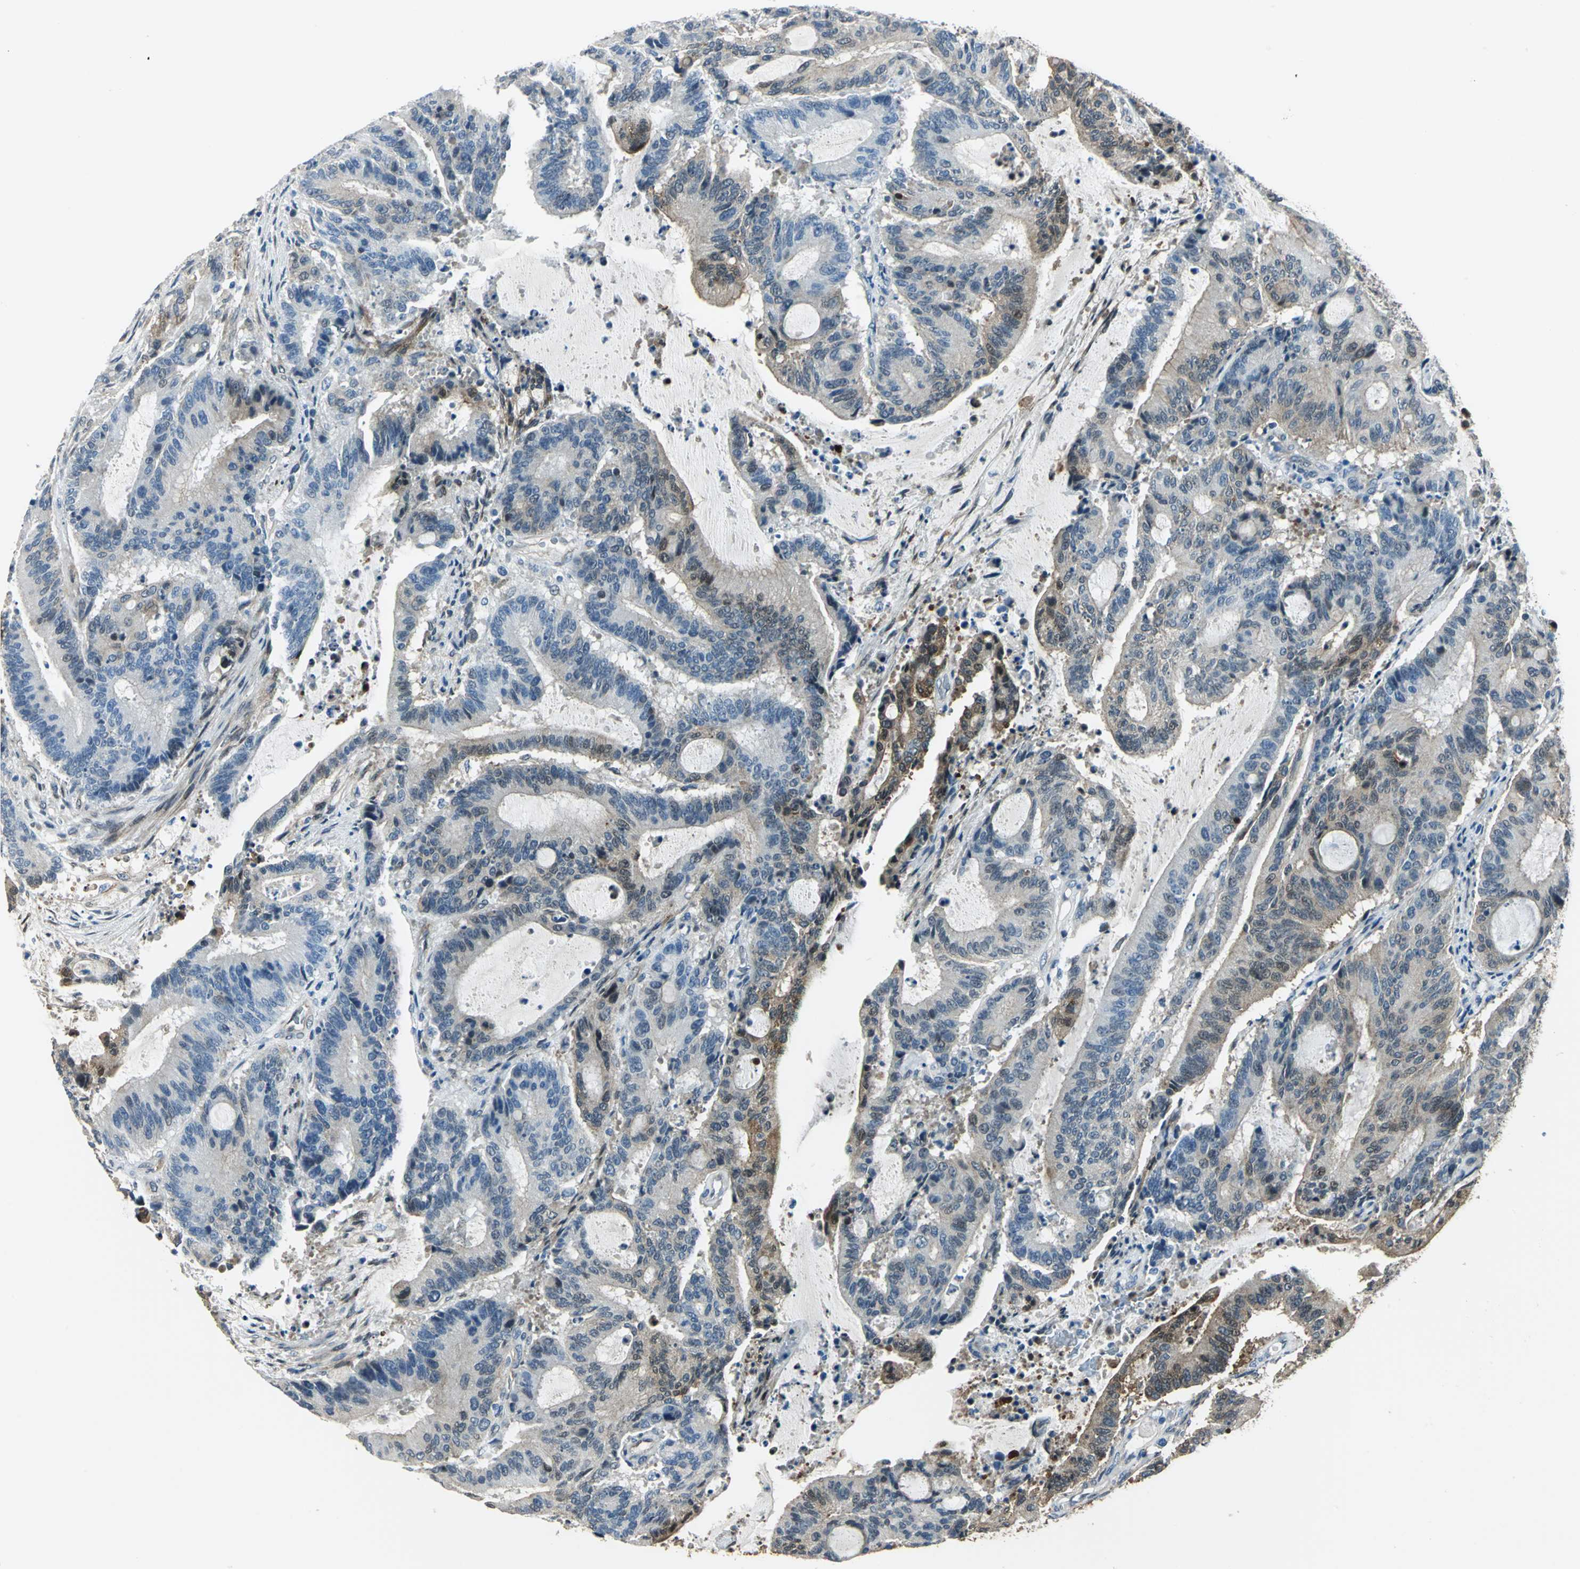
{"staining": {"intensity": "weak", "quantity": "25%-75%", "location": "cytoplasmic/membranous"}, "tissue": "liver cancer", "cell_type": "Tumor cells", "image_type": "cancer", "snomed": [{"axis": "morphology", "description": "Cholangiocarcinoma"}, {"axis": "topography", "description": "Liver"}], "caption": "Human liver cancer (cholangiocarcinoma) stained for a protein (brown) exhibits weak cytoplasmic/membranous positive staining in about 25%-75% of tumor cells.", "gene": "HSPB1", "patient": {"sex": "female", "age": 73}}